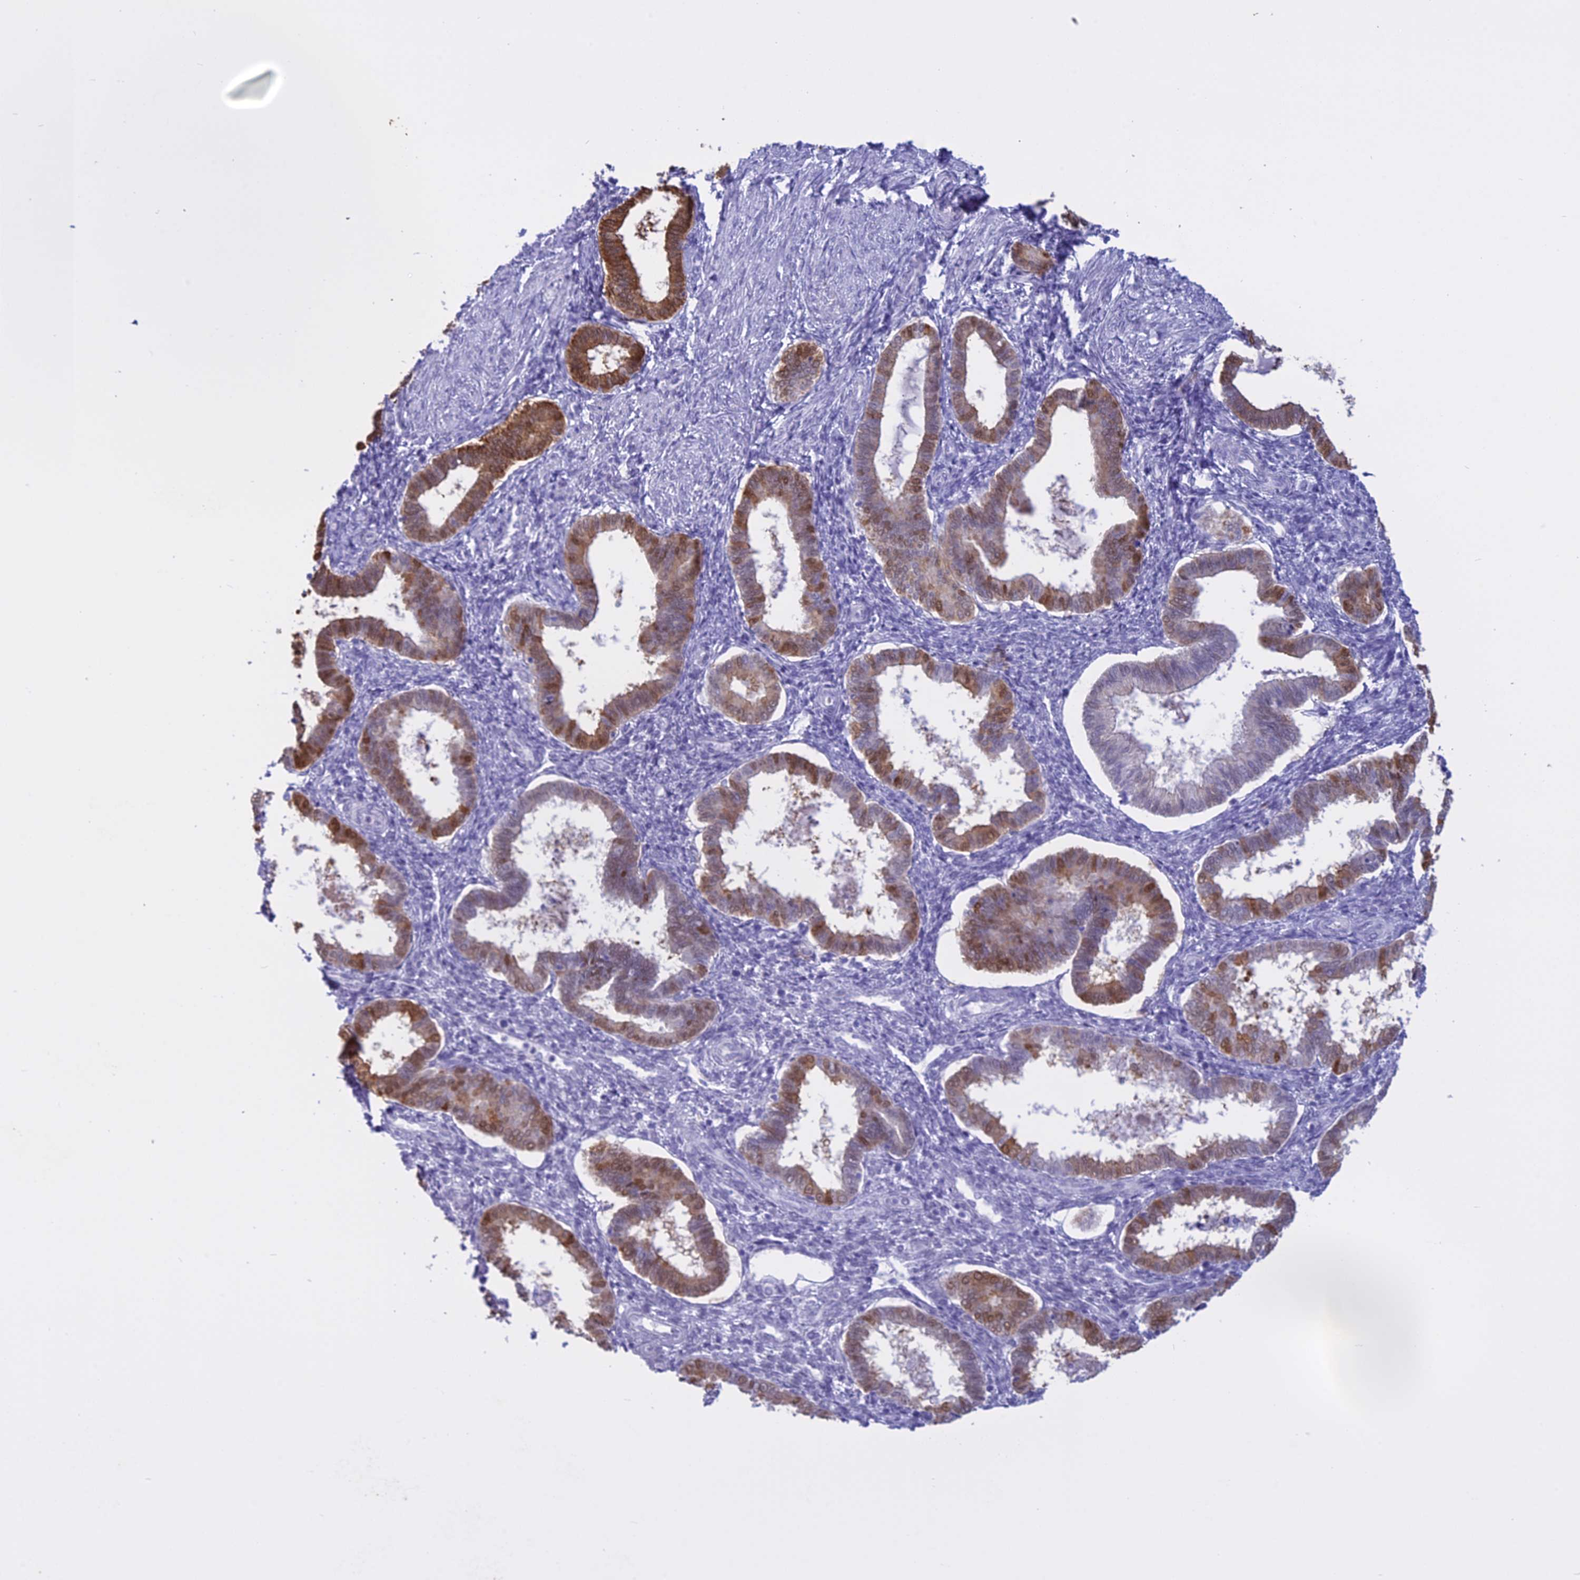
{"staining": {"intensity": "negative", "quantity": "none", "location": "none"}, "tissue": "endometrium", "cell_type": "Cells in endometrial stroma", "image_type": "normal", "snomed": [{"axis": "morphology", "description": "Normal tissue, NOS"}, {"axis": "topography", "description": "Endometrium"}], "caption": "This is a photomicrograph of immunohistochemistry (IHC) staining of normal endometrium, which shows no positivity in cells in endometrial stroma.", "gene": "LHFPL2", "patient": {"sex": "female", "age": 24}}